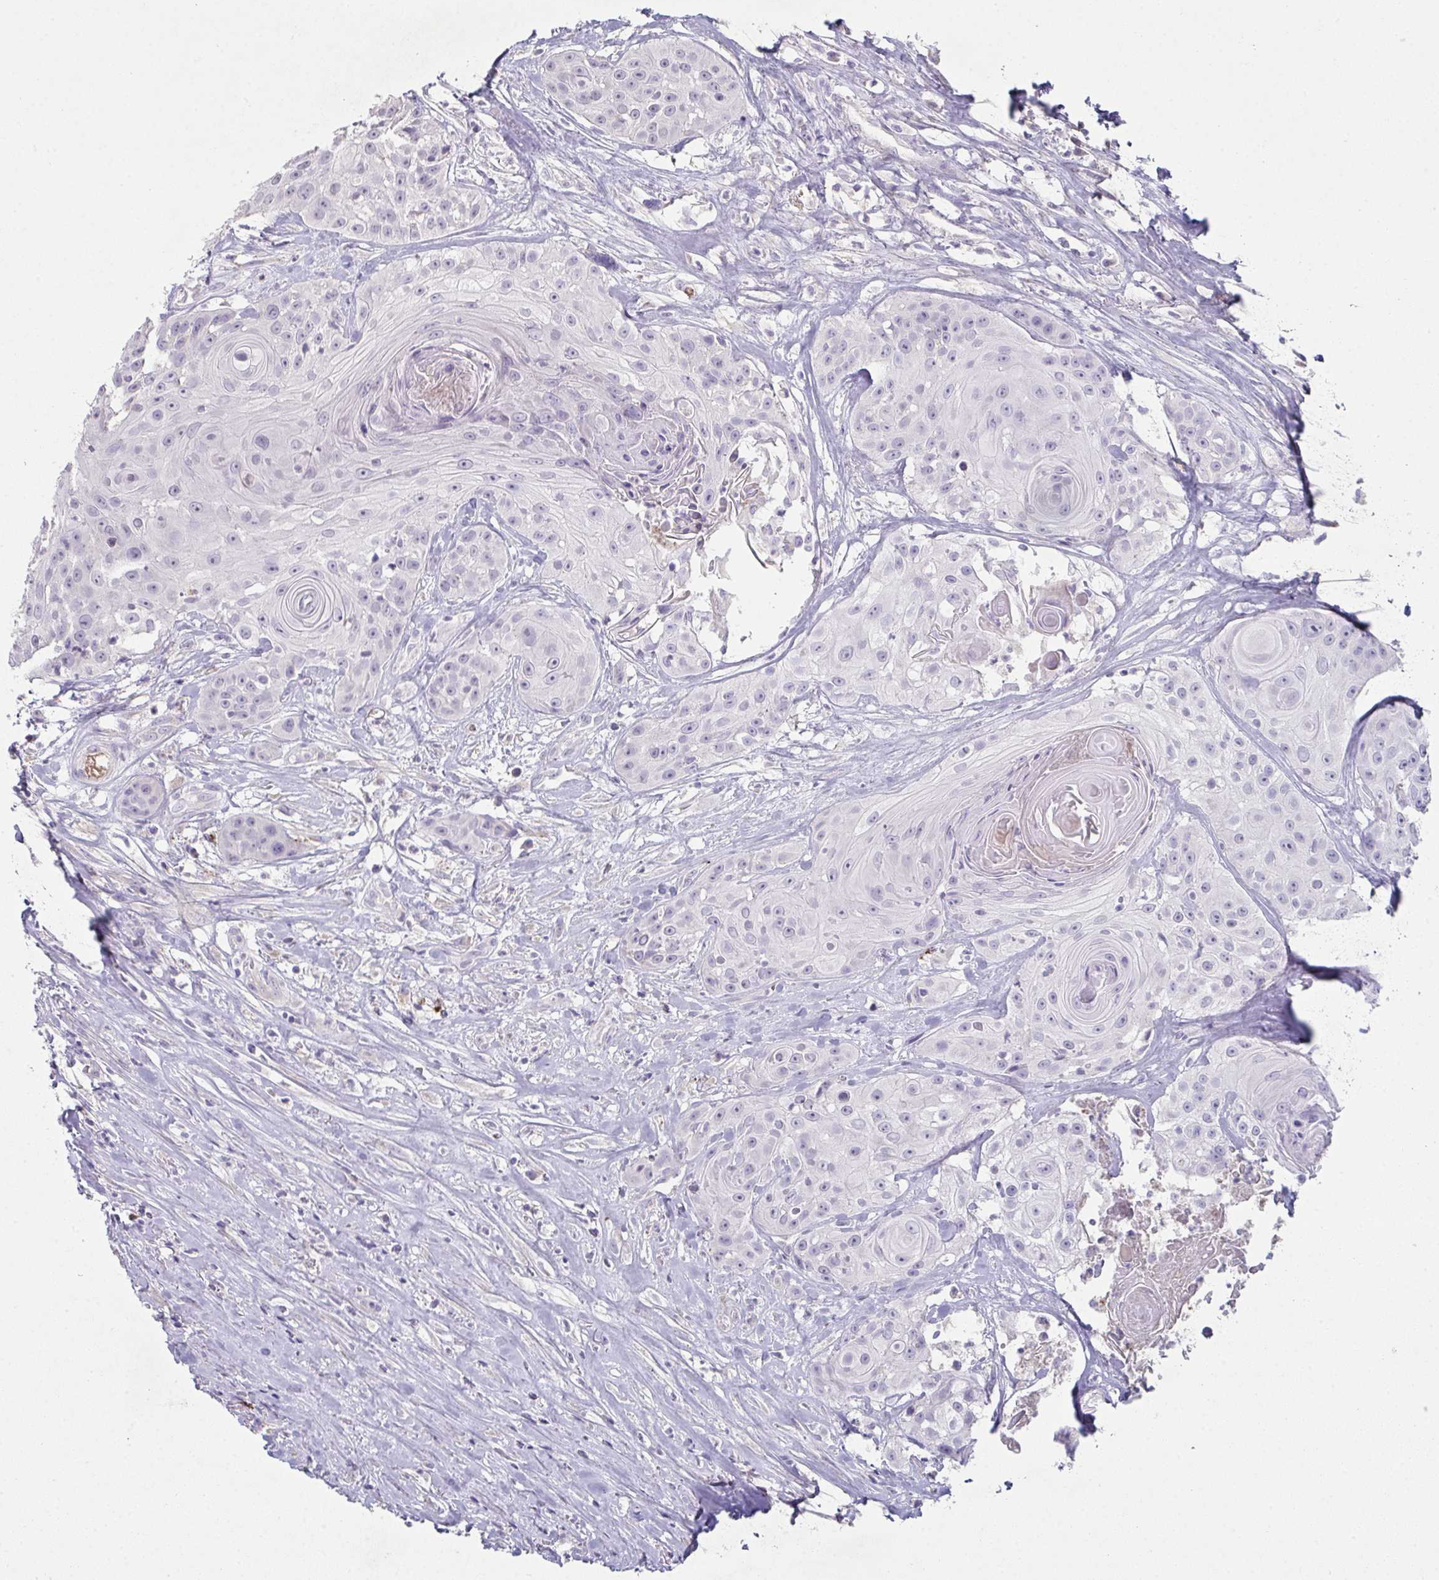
{"staining": {"intensity": "negative", "quantity": "none", "location": "none"}, "tissue": "head and neck cancer", "cell_type": "Tumor cells", "image_type": "cancer", "snomed": [{"axis": "morphology", "description": "Squamous cell carcinoma, NOS"}, {"axis": "topography", "description": "Head-Neck"}], "caption": "DAB immunohistochemical staining of human head and neck cancer reveals no significant expression in tumor cells. (DAB (3,3'-diaminobenzidine) immunohistochemistry, high magnification).", "gene": "ADAM21", "patient": {"sex": "male", "age": 83}}